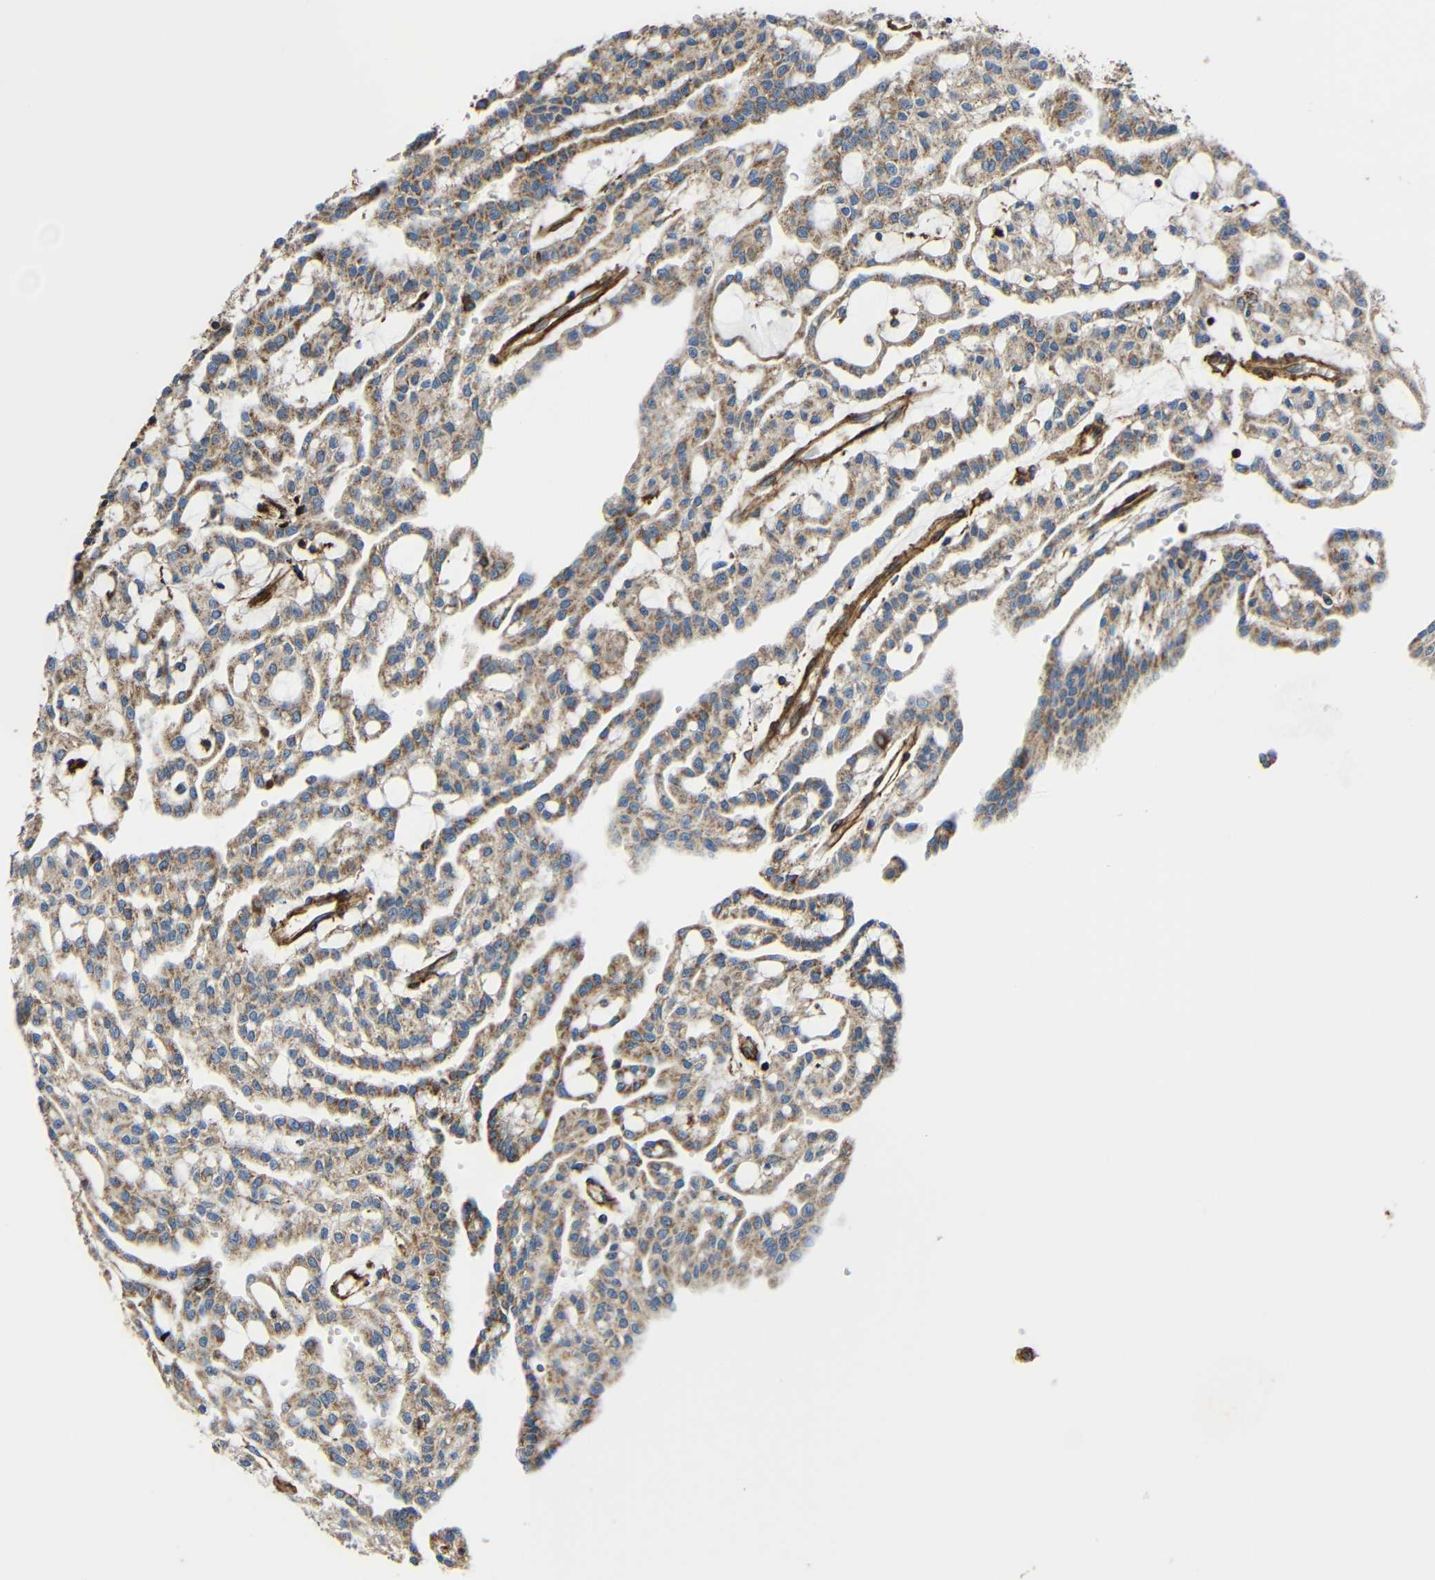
{"staining": {"intensity": "moderate", "quantity": ">75%", "location": "cytoplasmic/membranous"}, "tissue": "renal cancer", "cell_type": "Tumor cells", "image_type": "cancer", "snomed": [{"axis": "morphology", "description": "Adenocarcinoma, NOS"}, {"axis": "topography", "description": "Kidney"}], "caption": "IHC (DAB (3,3'-diaminobenzidine)) staining of renal cancer (adenocarcinoma) demonstrates moderate cytoplasmic/membranous protein expression in approximately >75% of tumor cells.", "gene": "IGSF10", "patient": {"sex": "male", "age": 63}}